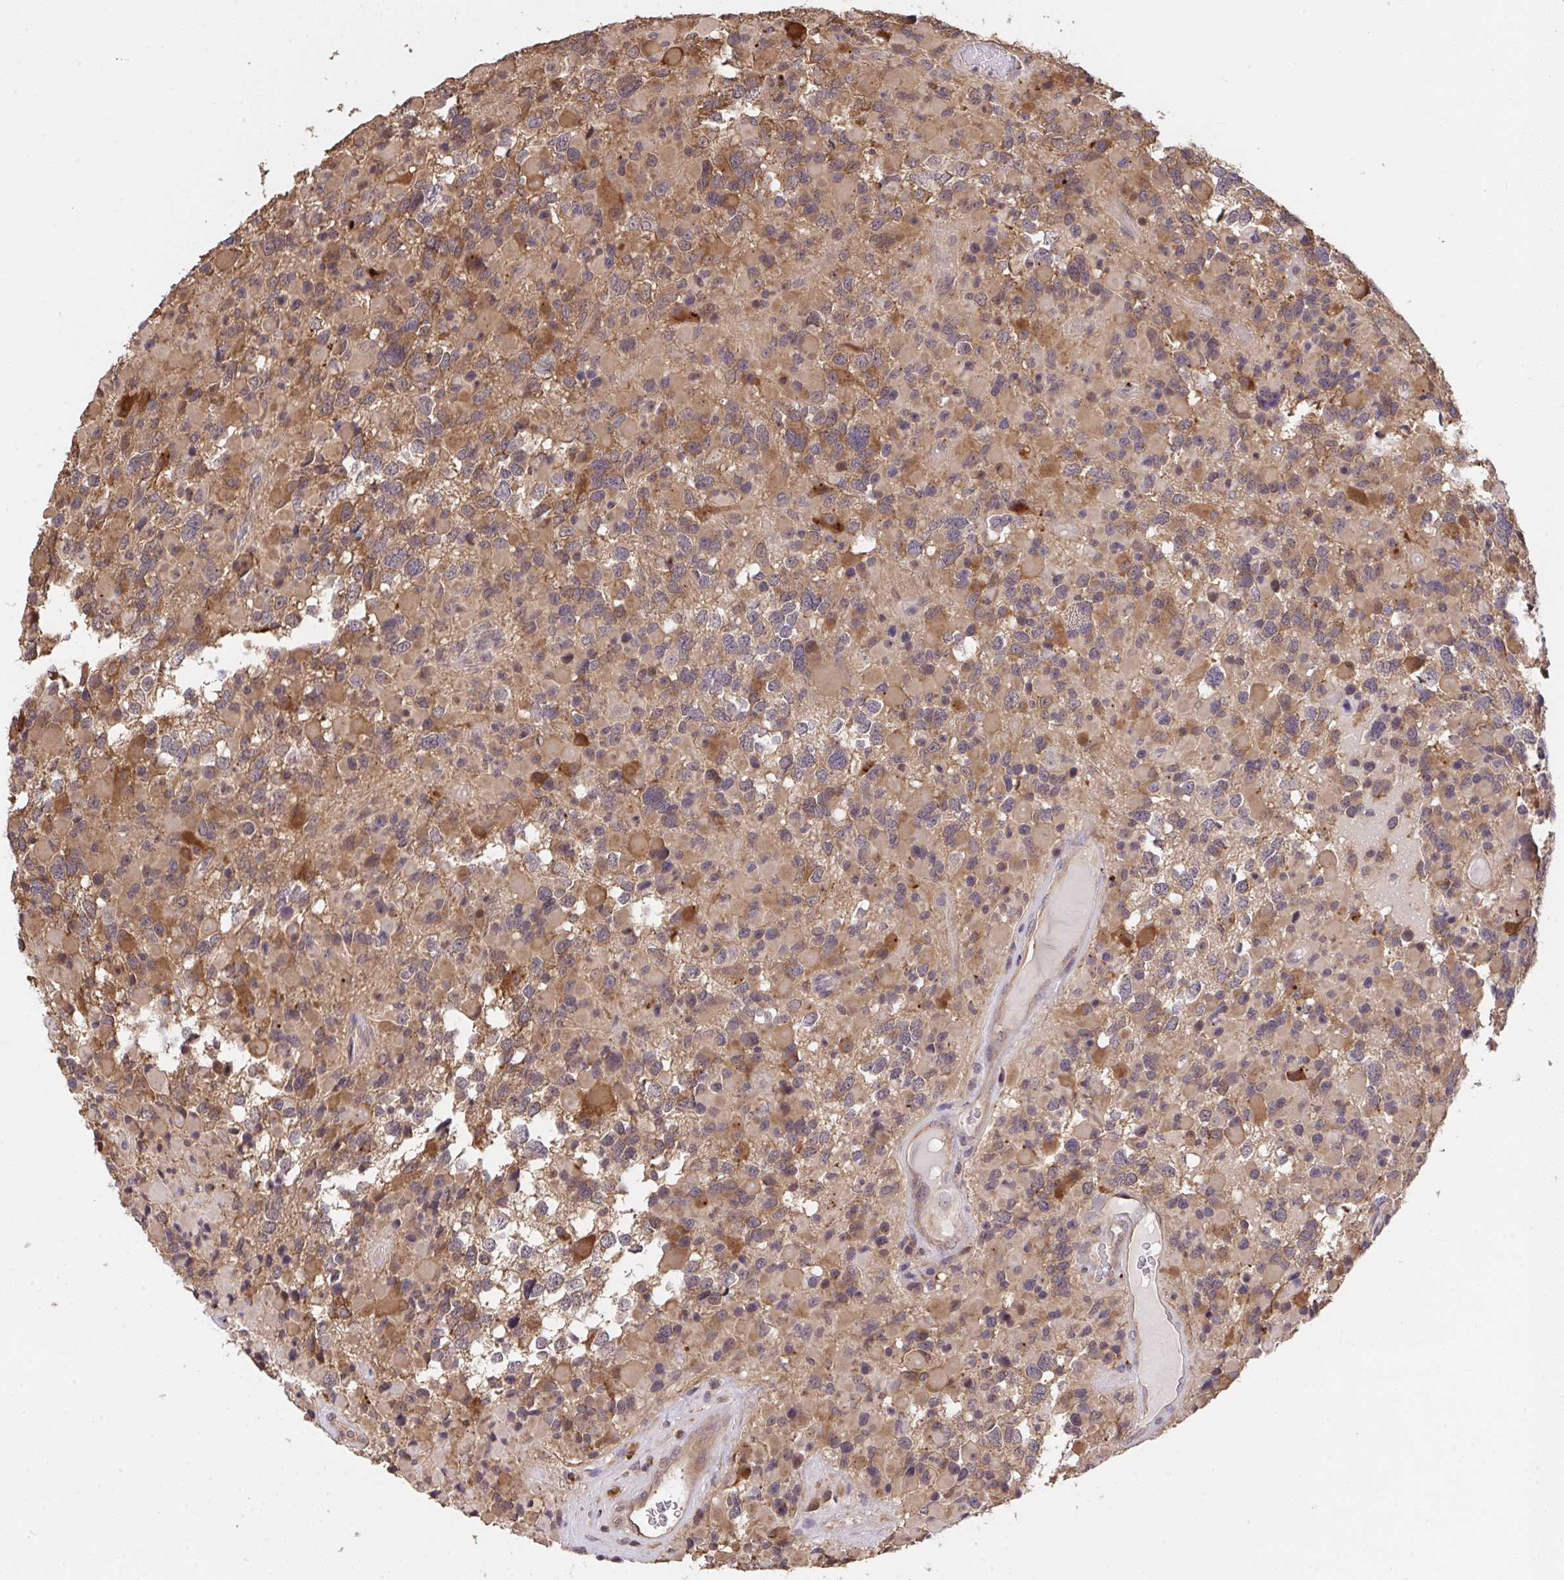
{"staining": {"intensity": "moderate", "quantity": ">75%", "location": "cytoplasmic/membranous"}, "tissue": "glioma", "cell_type": "Tumor cells", "image_type": "cancer", "snomed": [{"axis": "morphology", "description": "Glioma, malignant, High grade"}, {"axis": "topography", "description": "Brain"}], "caption": "Moderate cytoplasmic/membranous protein expression is identified in approximately >75% of tumor cells in glioma.", "gene": "C12orf57", "patient": {"sex": "female", "age": 40}}